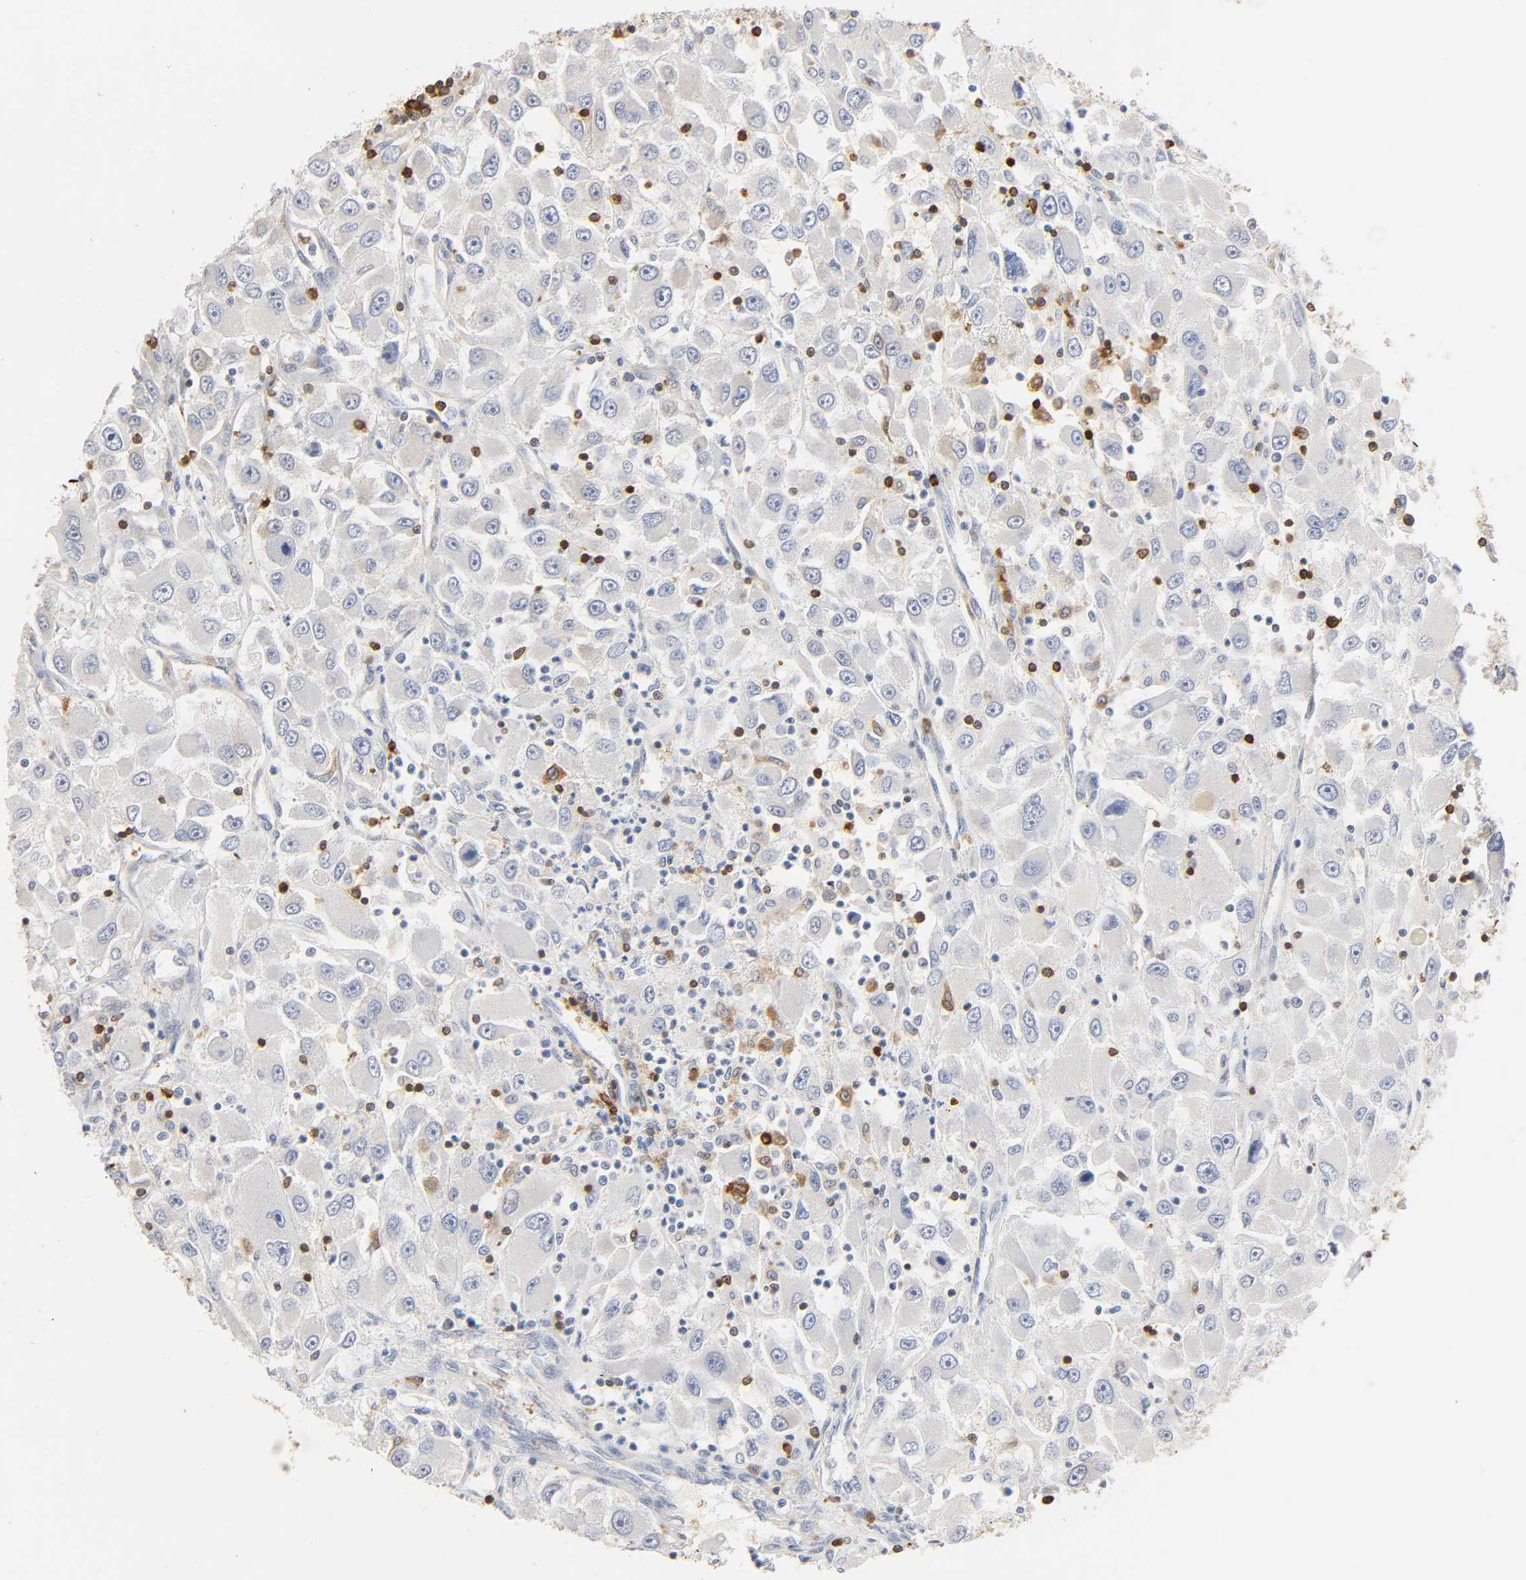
{"staining": {"intensity": "negative", "quantity": "none", "location": "none"}, "tissue": "renal cancer", "cell_type": "Tumor cells", "image_type": "cancer", "snomed": [{"axis": "morphology", "description": "Adenocarcinoma, NOS"}, {"axis": "topography", "description": "Kidney"}], "caption": "This is a image of immunohistochemistry (IHC) staining of adenocarcinoma (renal), which shows no staining in tumor cells.", "gene": "BIN1", "patient": {"sex": "female", "age": 52}}